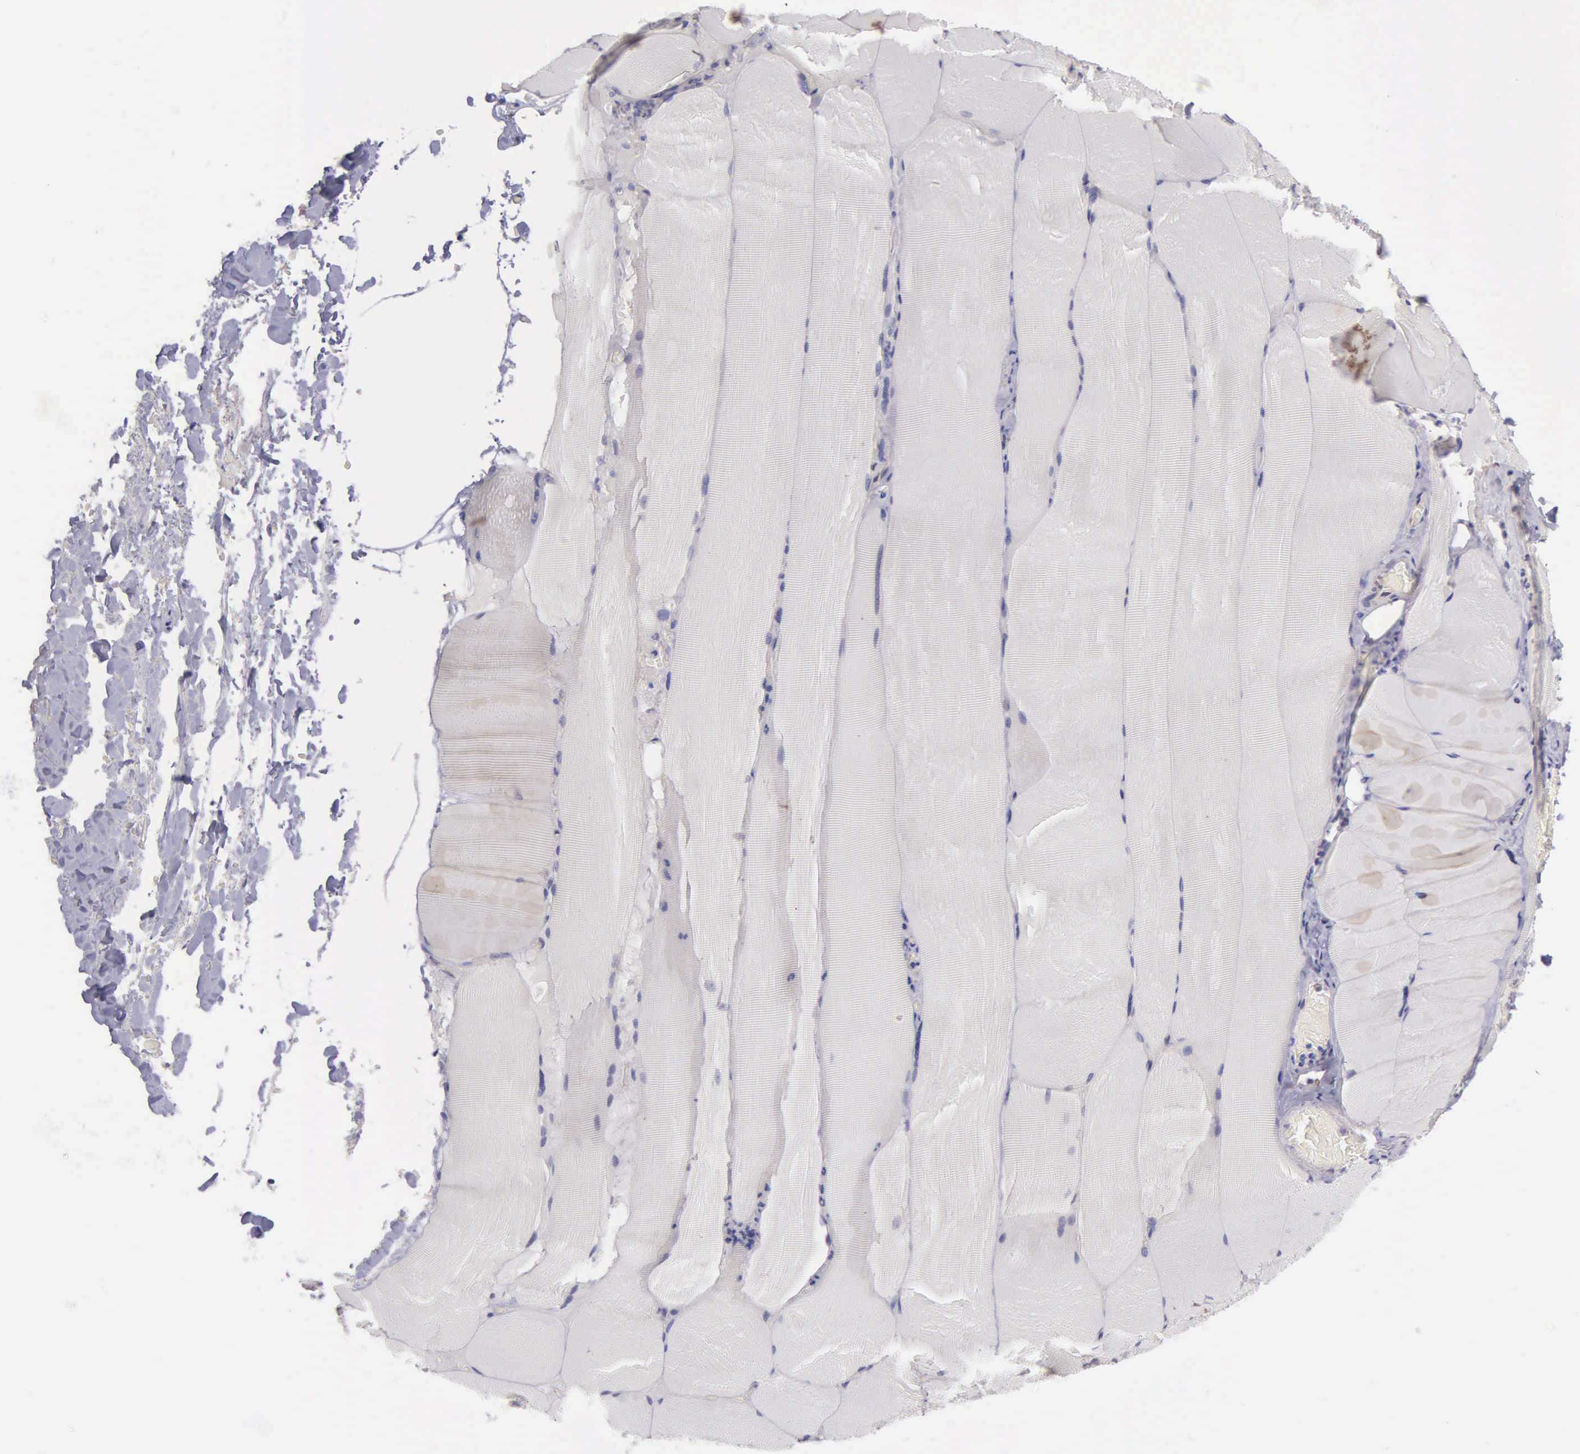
{"staining": {"intensity": "negative", "quantity": "none", "location": "none"}, "tissue": "skeletal muscle", "cell_type": "Myocytes", "image_type": "normal", "snomed": [{"axis": "morphology", "description": "Normal tissue, NOS"}, {"axis": "topography", "description": "Skeletal muscle"}], "caption": "Myocytes show no significant protein expression in normal skeletal muscle. Brightfield microscopy of IHC stained with DAB (brown) and hematoxylin (blue), captured at high magnification.", "gene": "MICAL3", "patient": {"sex": "male", "age": 71}}